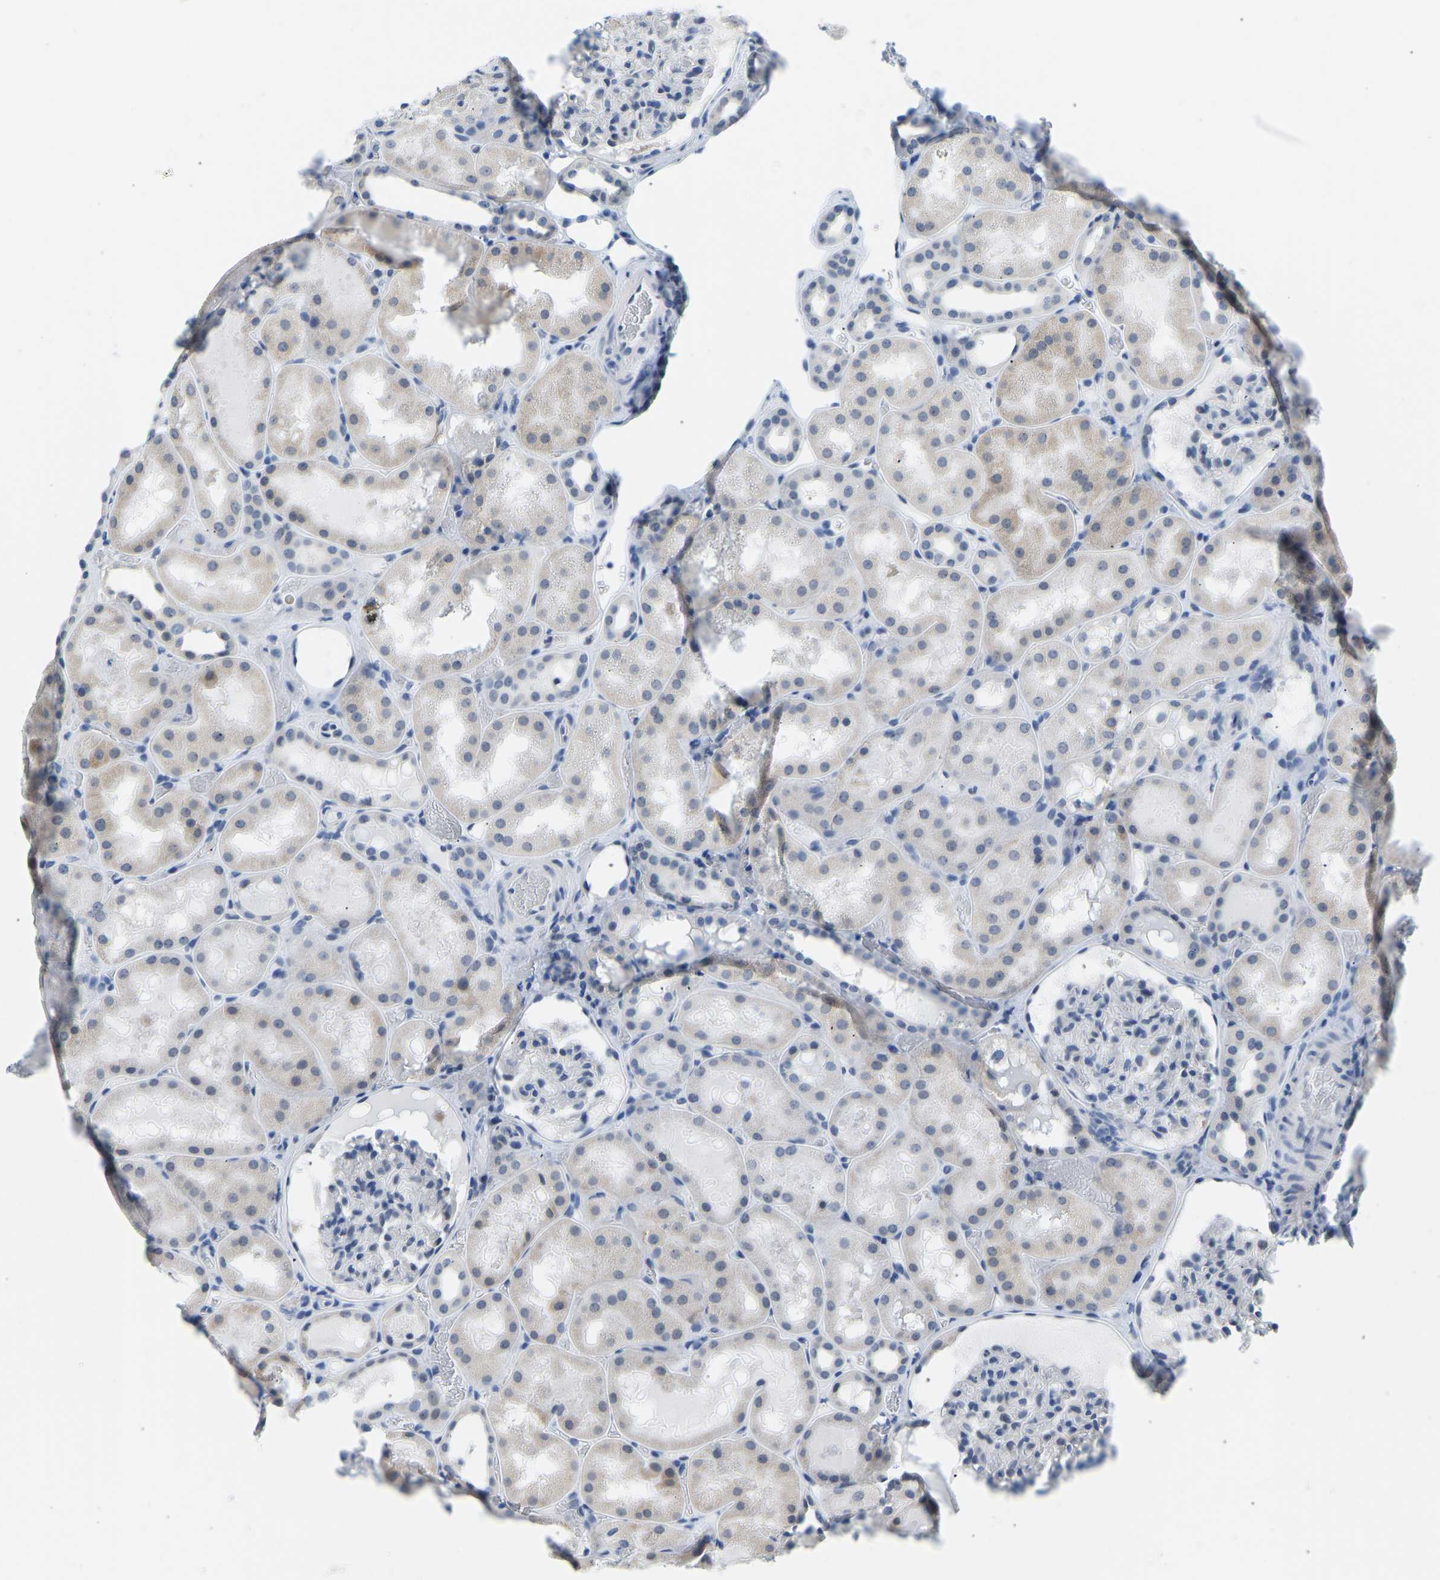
{"staining": {"intensity": "negative", "quantity": "none", "location": "none"}, "tissue": "kidney", "cell_type": "Cells in glomeruli", "image_type": "normal", "snomed": [{"axis": "morphology", "description": "Normal tissue, NOS"}, {"axis": "topography", "description": "Kidney"}, {"axis": "topography", "description": "Urinary bladder"}], "caption": "The IHC micrograph has no significant expression in cells in glomeruli of kidney.", "gene": "VRK1", "patient": {"sex": "male", "age": 16}}